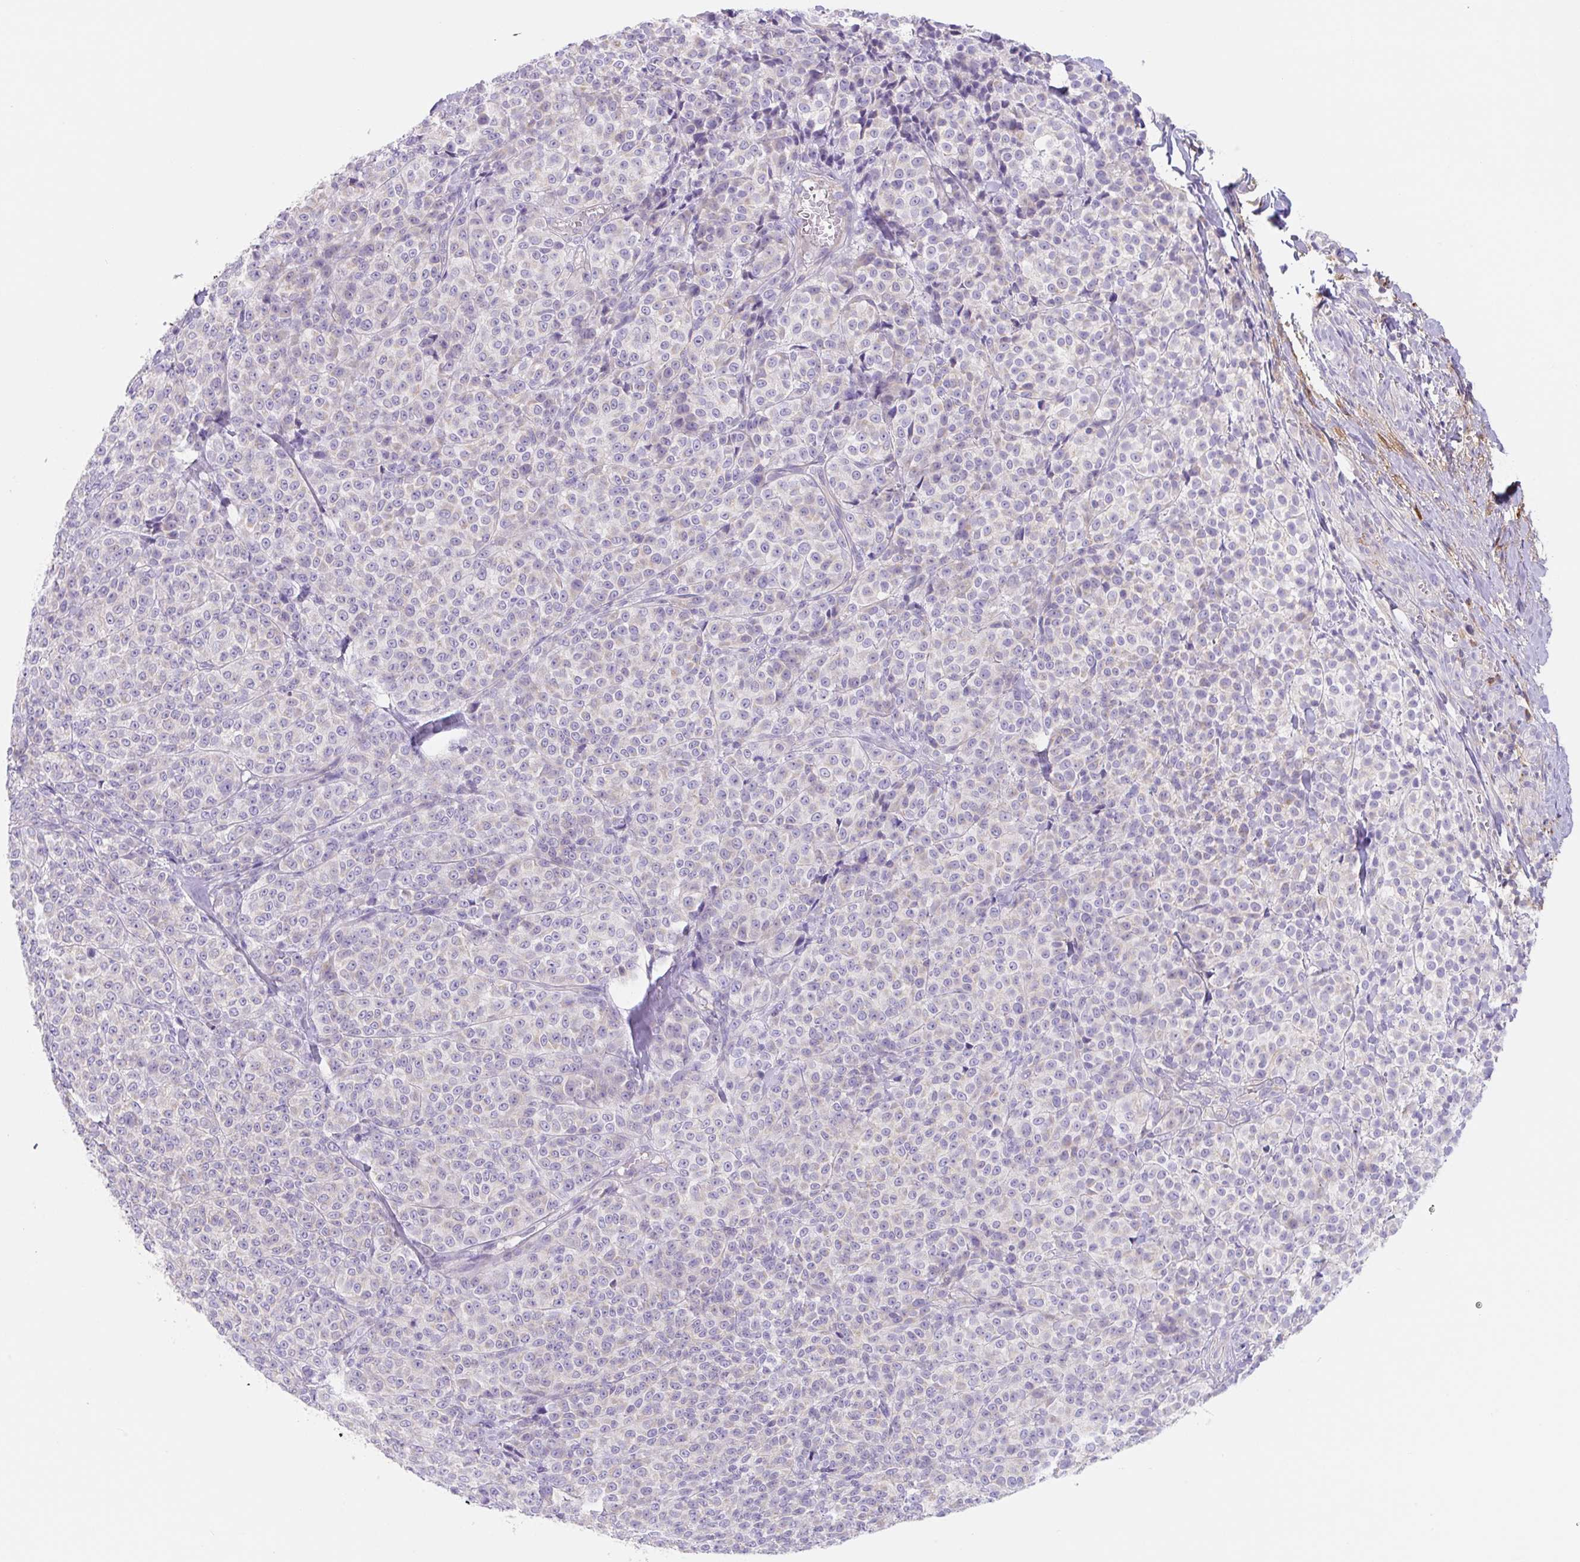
{"staining": {"intensity": "negative", "quantity": "none", "location": "none"}, "tissue": "melanoma", "cell_type": "Tumor cells", "image_type": "cancer", "snomed": [{"axis": "morphology", "description": "Normal tissue, NOS"}, {"axis": "morphology", "description": "Malignant melanoma, NOS"}, {"axis": "topography", "description": "Skin"}], "caption": "Immunohistochemical staining of malignant melanoma shows no significant positivity in tumor cells.", "gene": "LYVE1", "patient": {"sex": "female", "age": 34}}